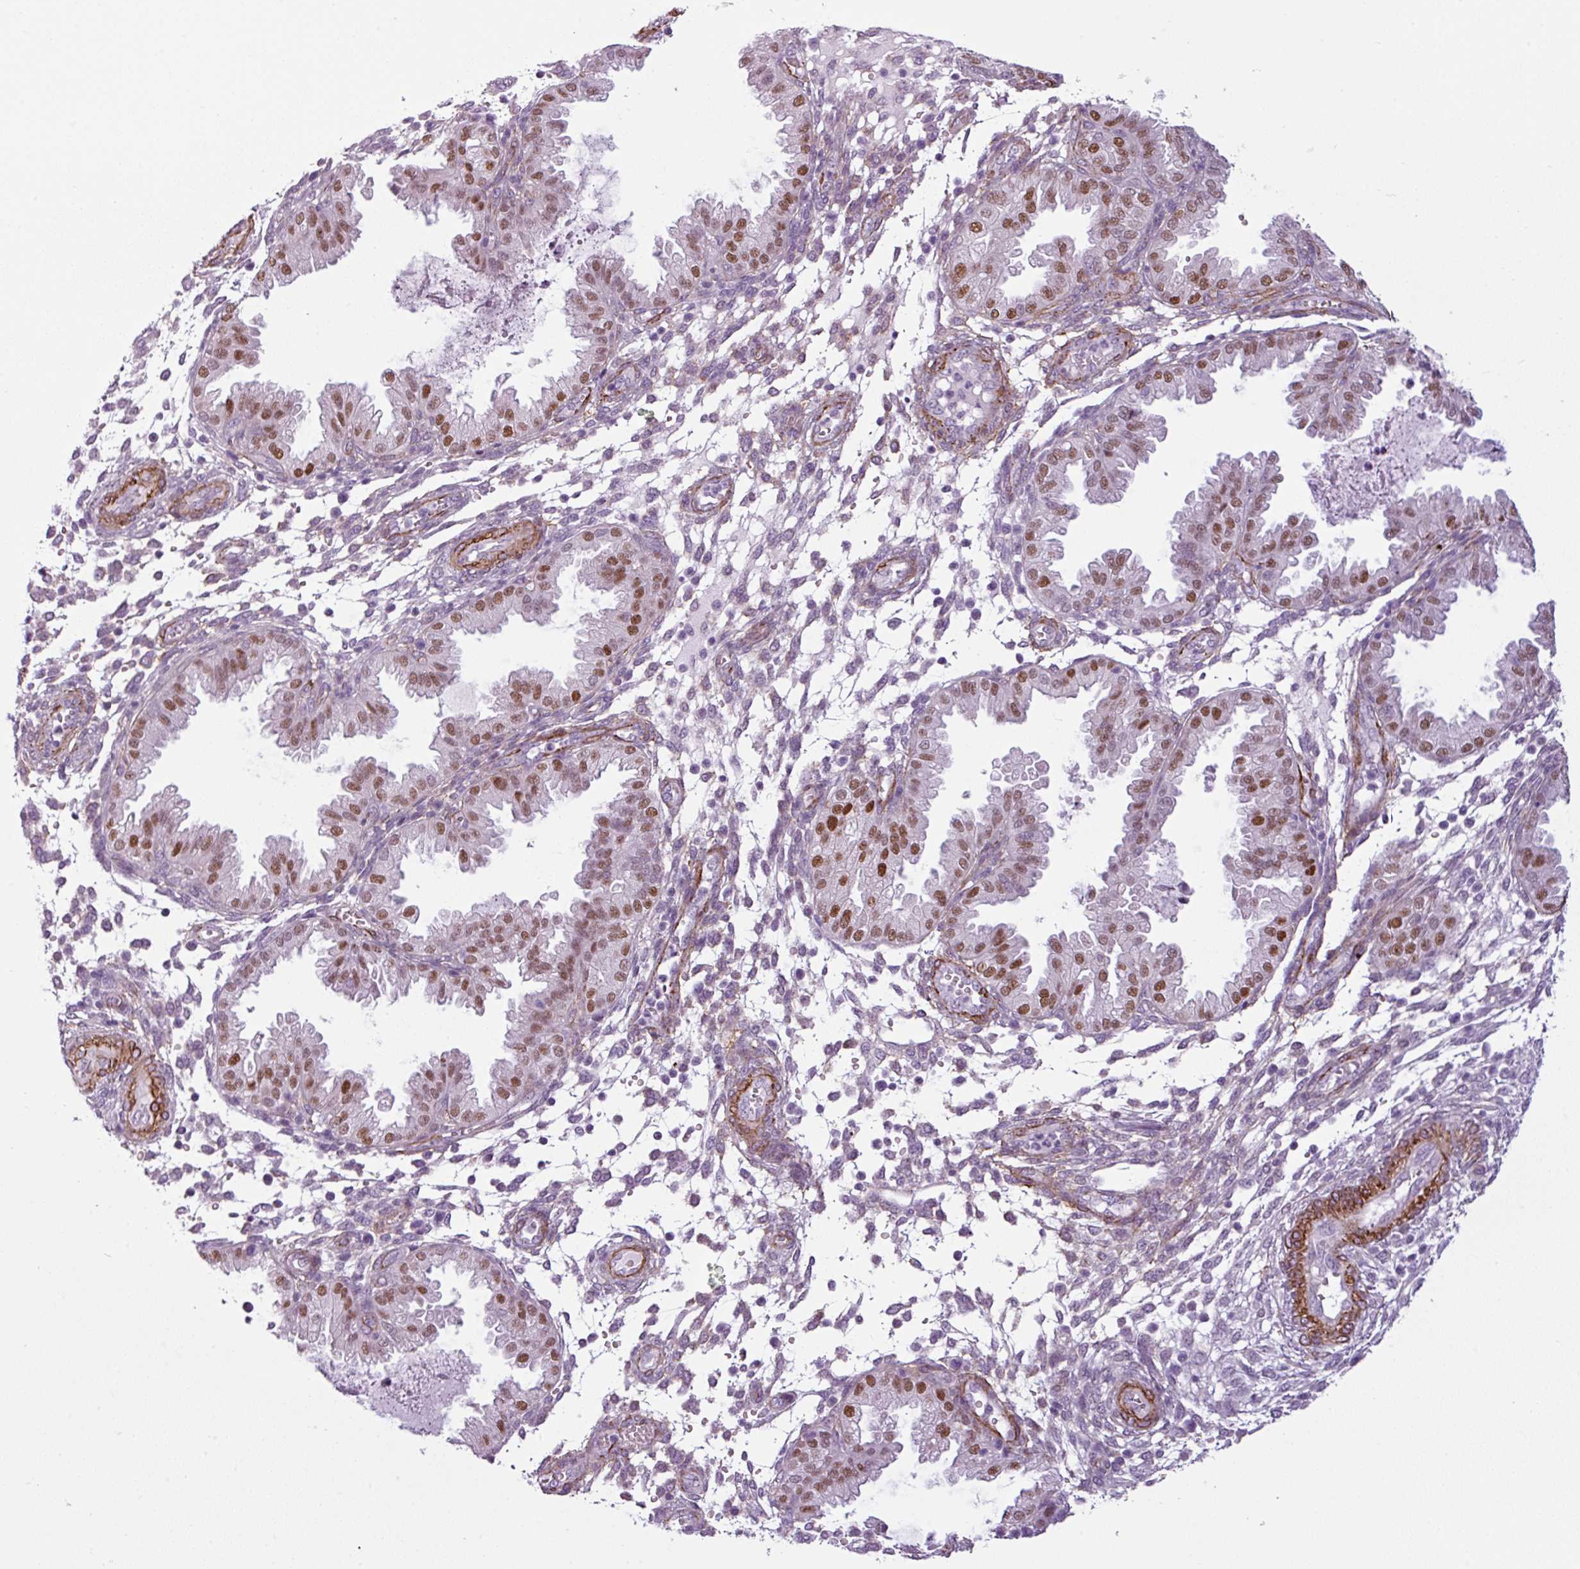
{"staining": {"intensity": "negative", "quantity": "none", "location": "none"}, "tissue": "endometrium", "cell_type": "Cells in endometrial stroma", "image_type": "normal", "snomed": [{"axis": "morphology", "description": "Normal tissue, NOS"}, {"axis": "topography", "description": "Endometrium"}], "caption": "DAB (3,3'-diaminobenzidine) immunohistochemical staining of benign endometrium shows no significant expression in cells in endometrial stroma.", "gene": "ATP10A", "patient": {"sex": "female", "age": 33}}